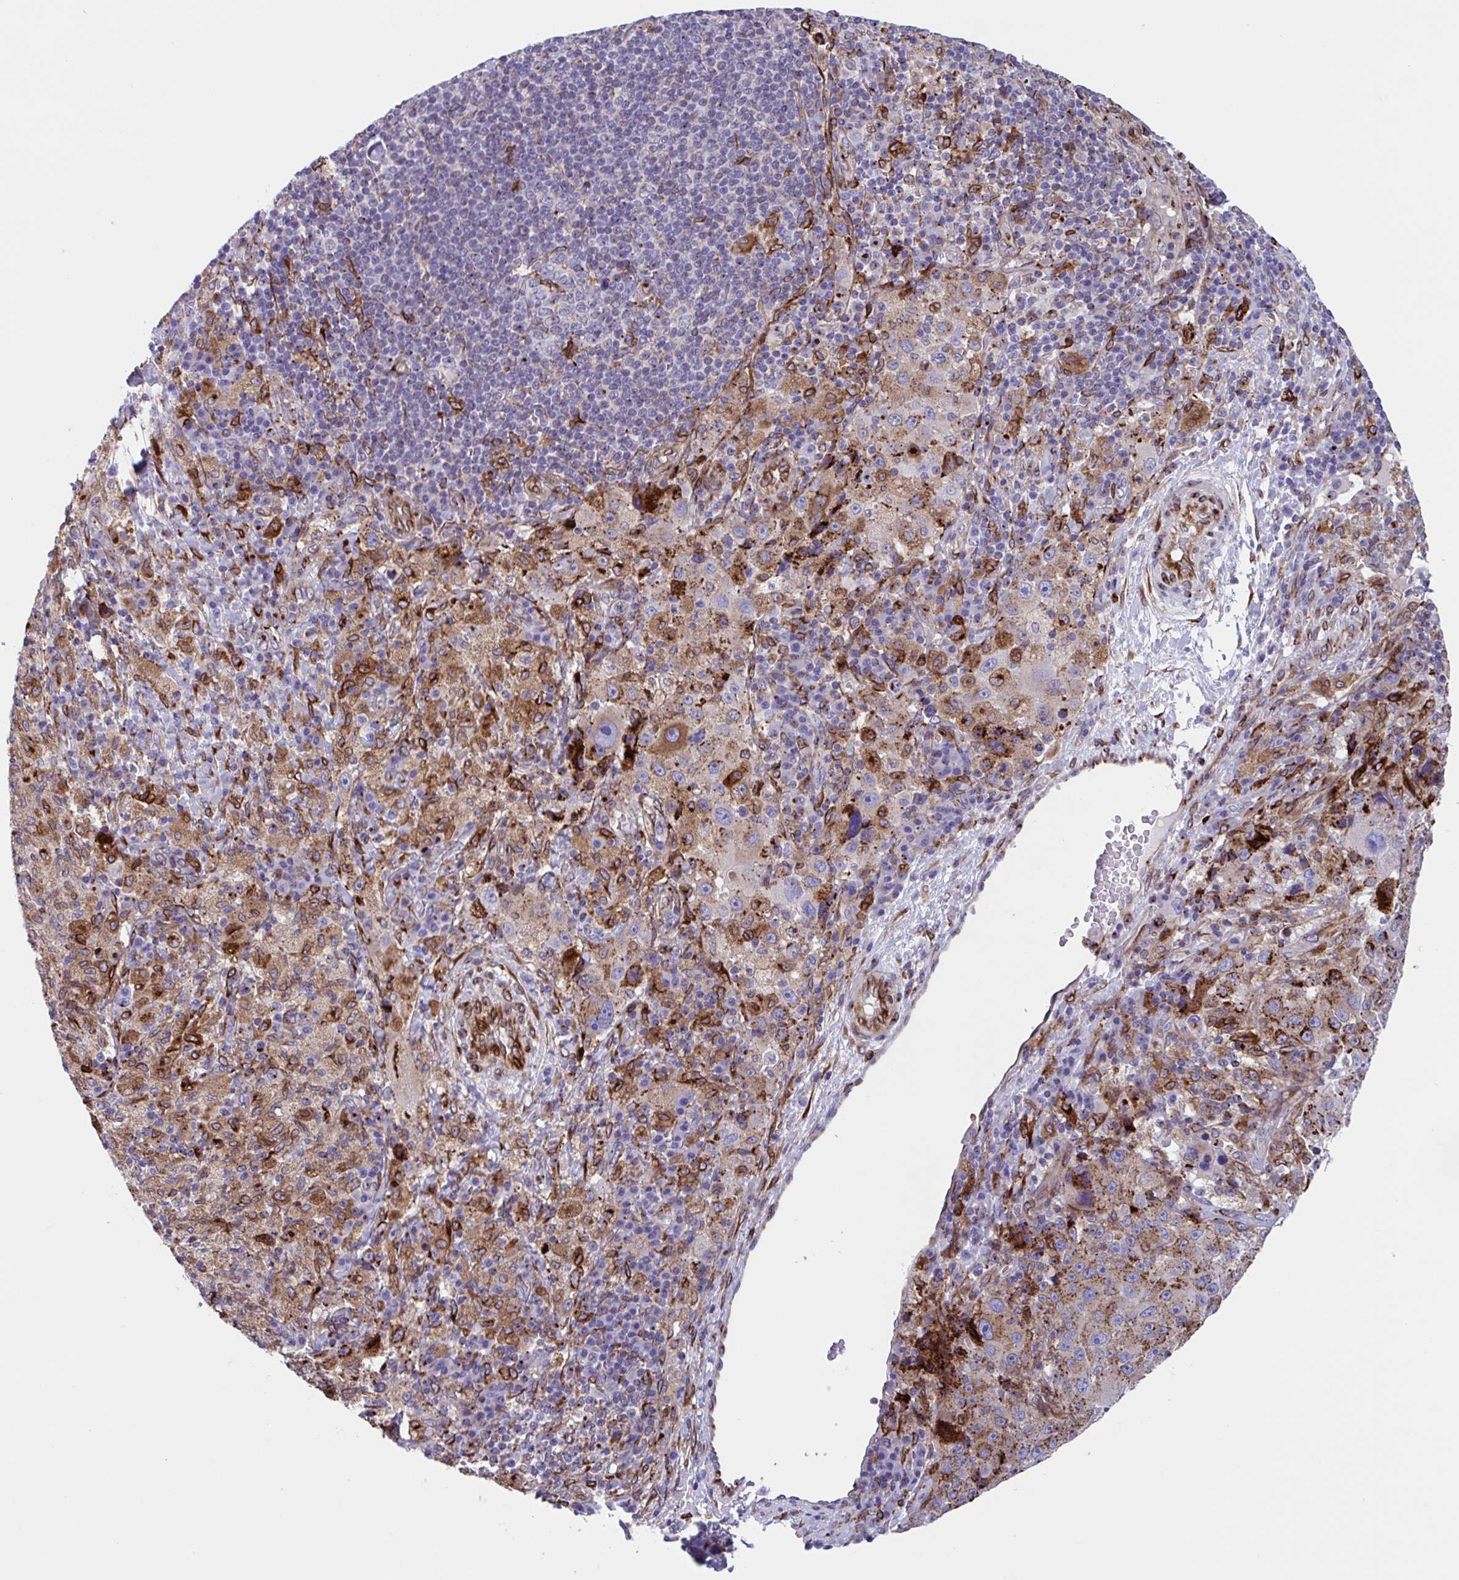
{"staining": {"intensity": "moderate", "quantity": "25%-75%", "location": "cytoplasmic/membranous"}, "tissue": "melanoma", "cell_type": "Tumor cells", "image_type": "cancer", "snomed": [{"axis": "morphology", "description": "Malignant melanoma, Metastatic site"}, {"axis": "topography", "description": "Lymph node"}], "caption": "A high-resolution photomicrograph shows IHC staining of malignant melanoma (metastatic site), which reveals moderate cytoplasmic/membranous expression in approximately 25%-75% of tumor cells. (brown staining indicates protein expression, while blue staining denotes nuclei).", "gene": "RFK", "patient": {"sex": "male", "age": 62}}